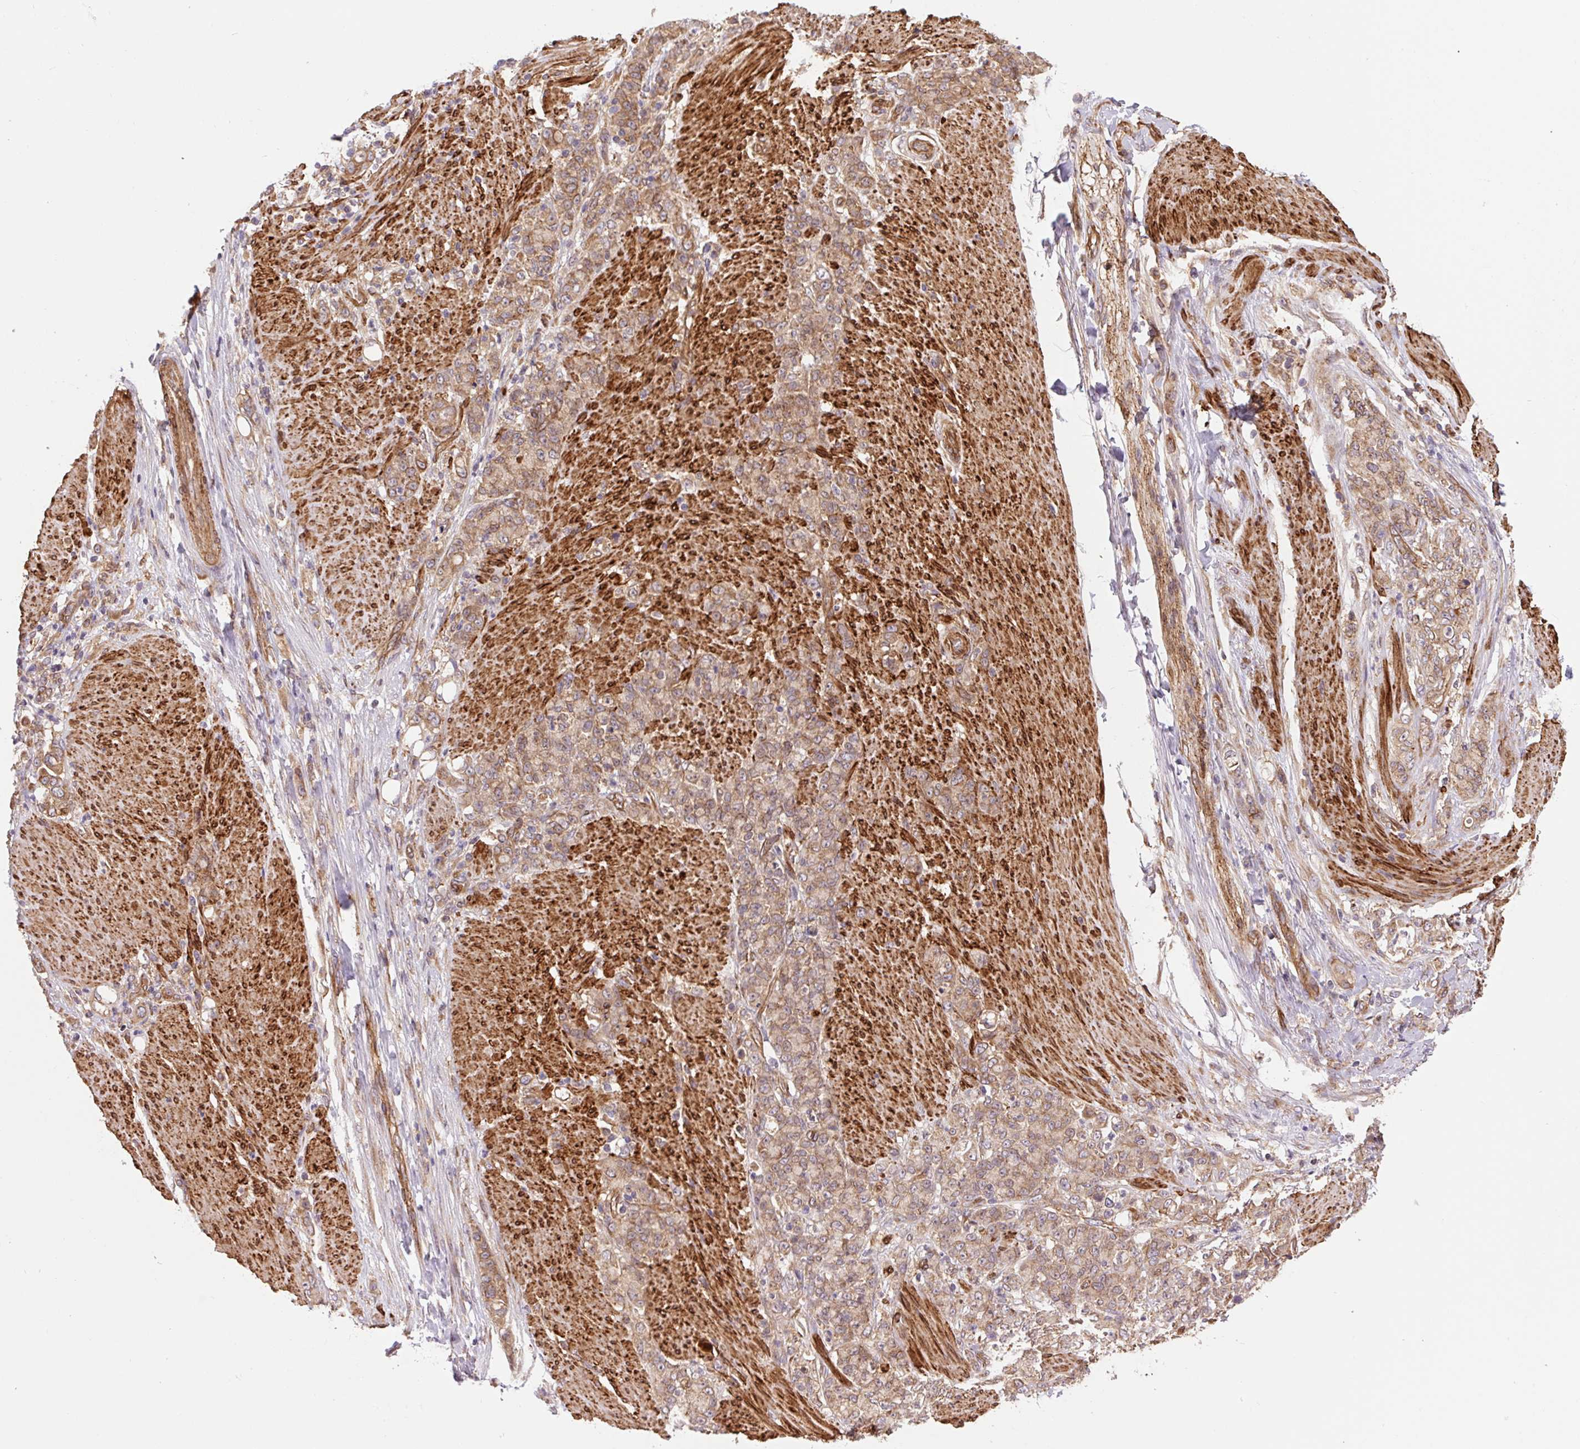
{"staining": {"intensity": "moderate", "quantity": ">75%", "location": "cytoplasmic/membranous"}, "tissue": "stomach cancer", "cell_type": "Tumor cells", "image_type": "cancer", "snomed": [{"axis": "morphology", "description": "Adenocarcinoma, NOS"}, {"axis": "topography", "description": "Stomach"}], "caption": "Protein staining of stomach cancer (adenocarcinoma) tissue shows moderate cytoplasmic/membranous expression in approximately >75% of tumor cells.", "gene": "SEPTIN10", "patient": {"sex": "female", "age": 79}}